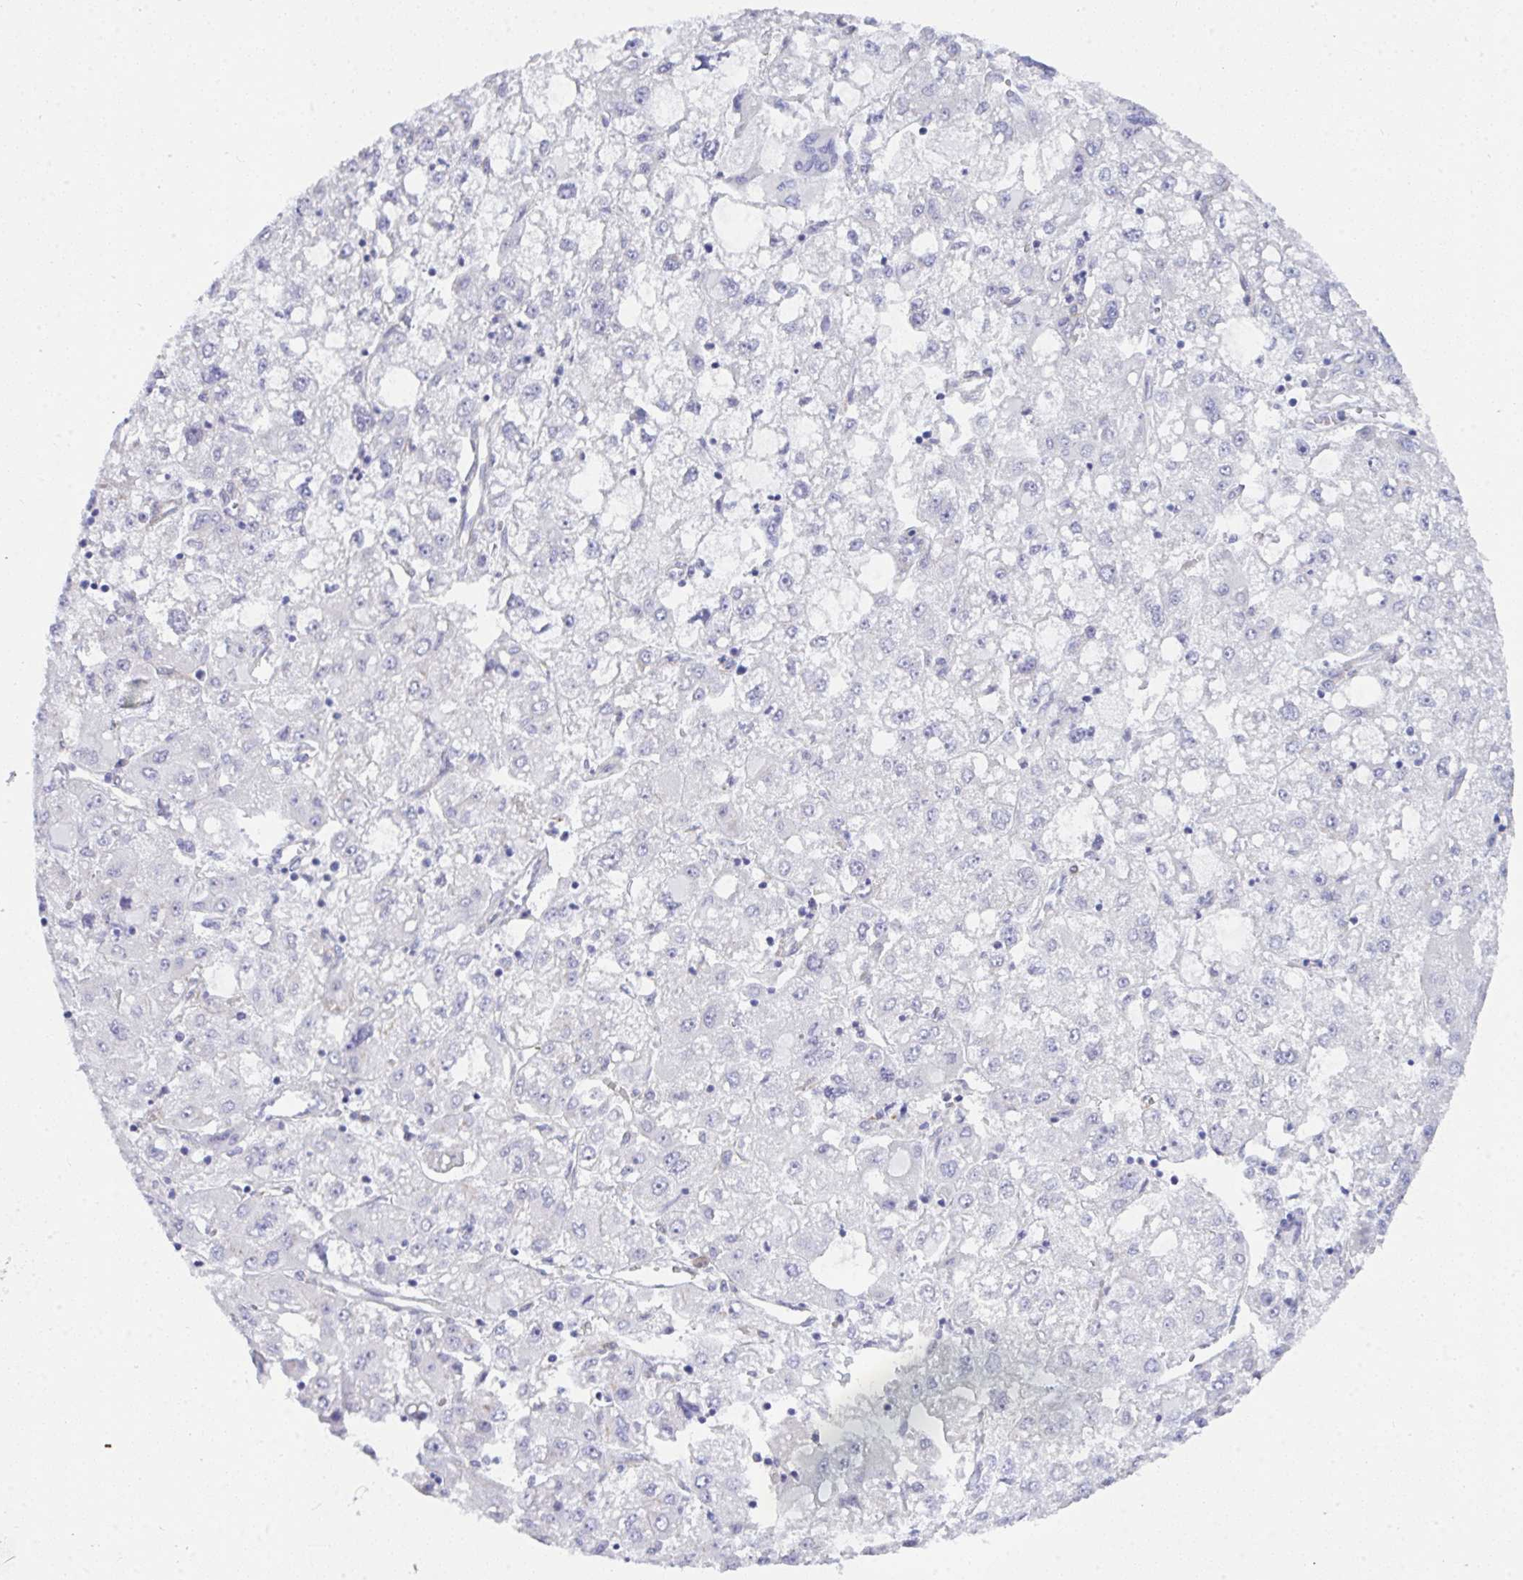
{"staining": {"intensity": "negative", "quantity": "none", "location": "none"}, "tissue": "liver cancer", "cell_type": "Tumor cells", "image_type": "cancer", "snomed": [{"axis": "morphology", "description": "Carcinoma, Hepatocellular, NOS"}, {"axis": "topography", "description": "Liver"}], "caption": "An image of human liver cancer is negative for staining in tumor cells.", "gene": "GAB1", "patient": {"sex": "male", "age": 40}}